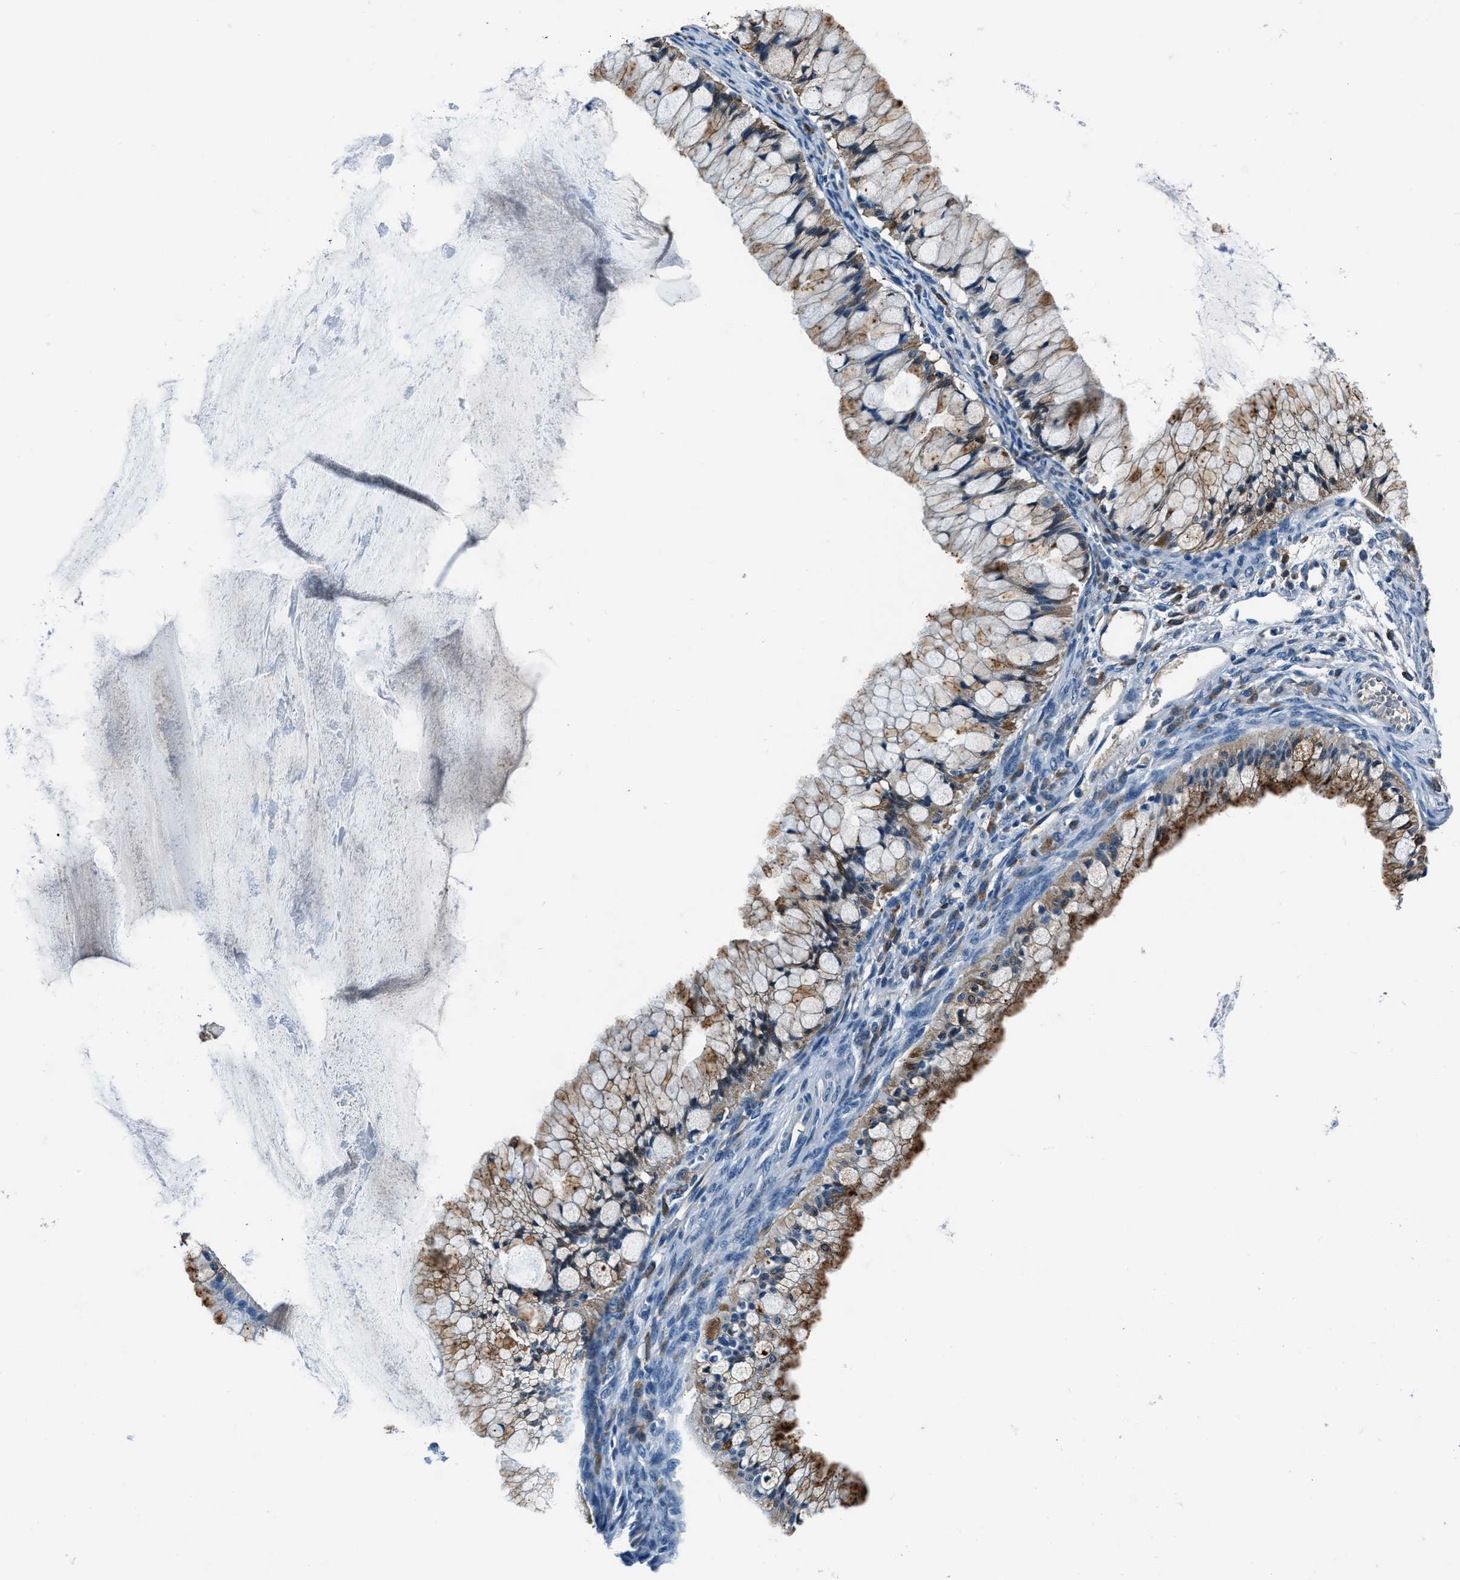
{"staining": {"intensity": "moderate", "quantity": ">75%", "location": "cytoplasmic/membranous"}, "tissue": "ovarian cancer", "cell_type": "Tumor cells", "image_type": "cancer", "snomed": [{"axis": "morphology", "description": "Cystadenocarcinoma, mucinous, NOS"}, {"axis": "topography", "description": "Ovary"}], "caption": "Mucinous cystadenocarcinoma (ovarian) was stained to show a protein in brown. There is medium levels of moderate cytoplasmic/membranous staining in about >75% of tumor cells. (DAB (3,3'-diaminobenzidine) = brown stain, brightfield microscopy at high magnification).", "gene": "PTPDC1", "patient": {"sex": "female", "age": 57}}